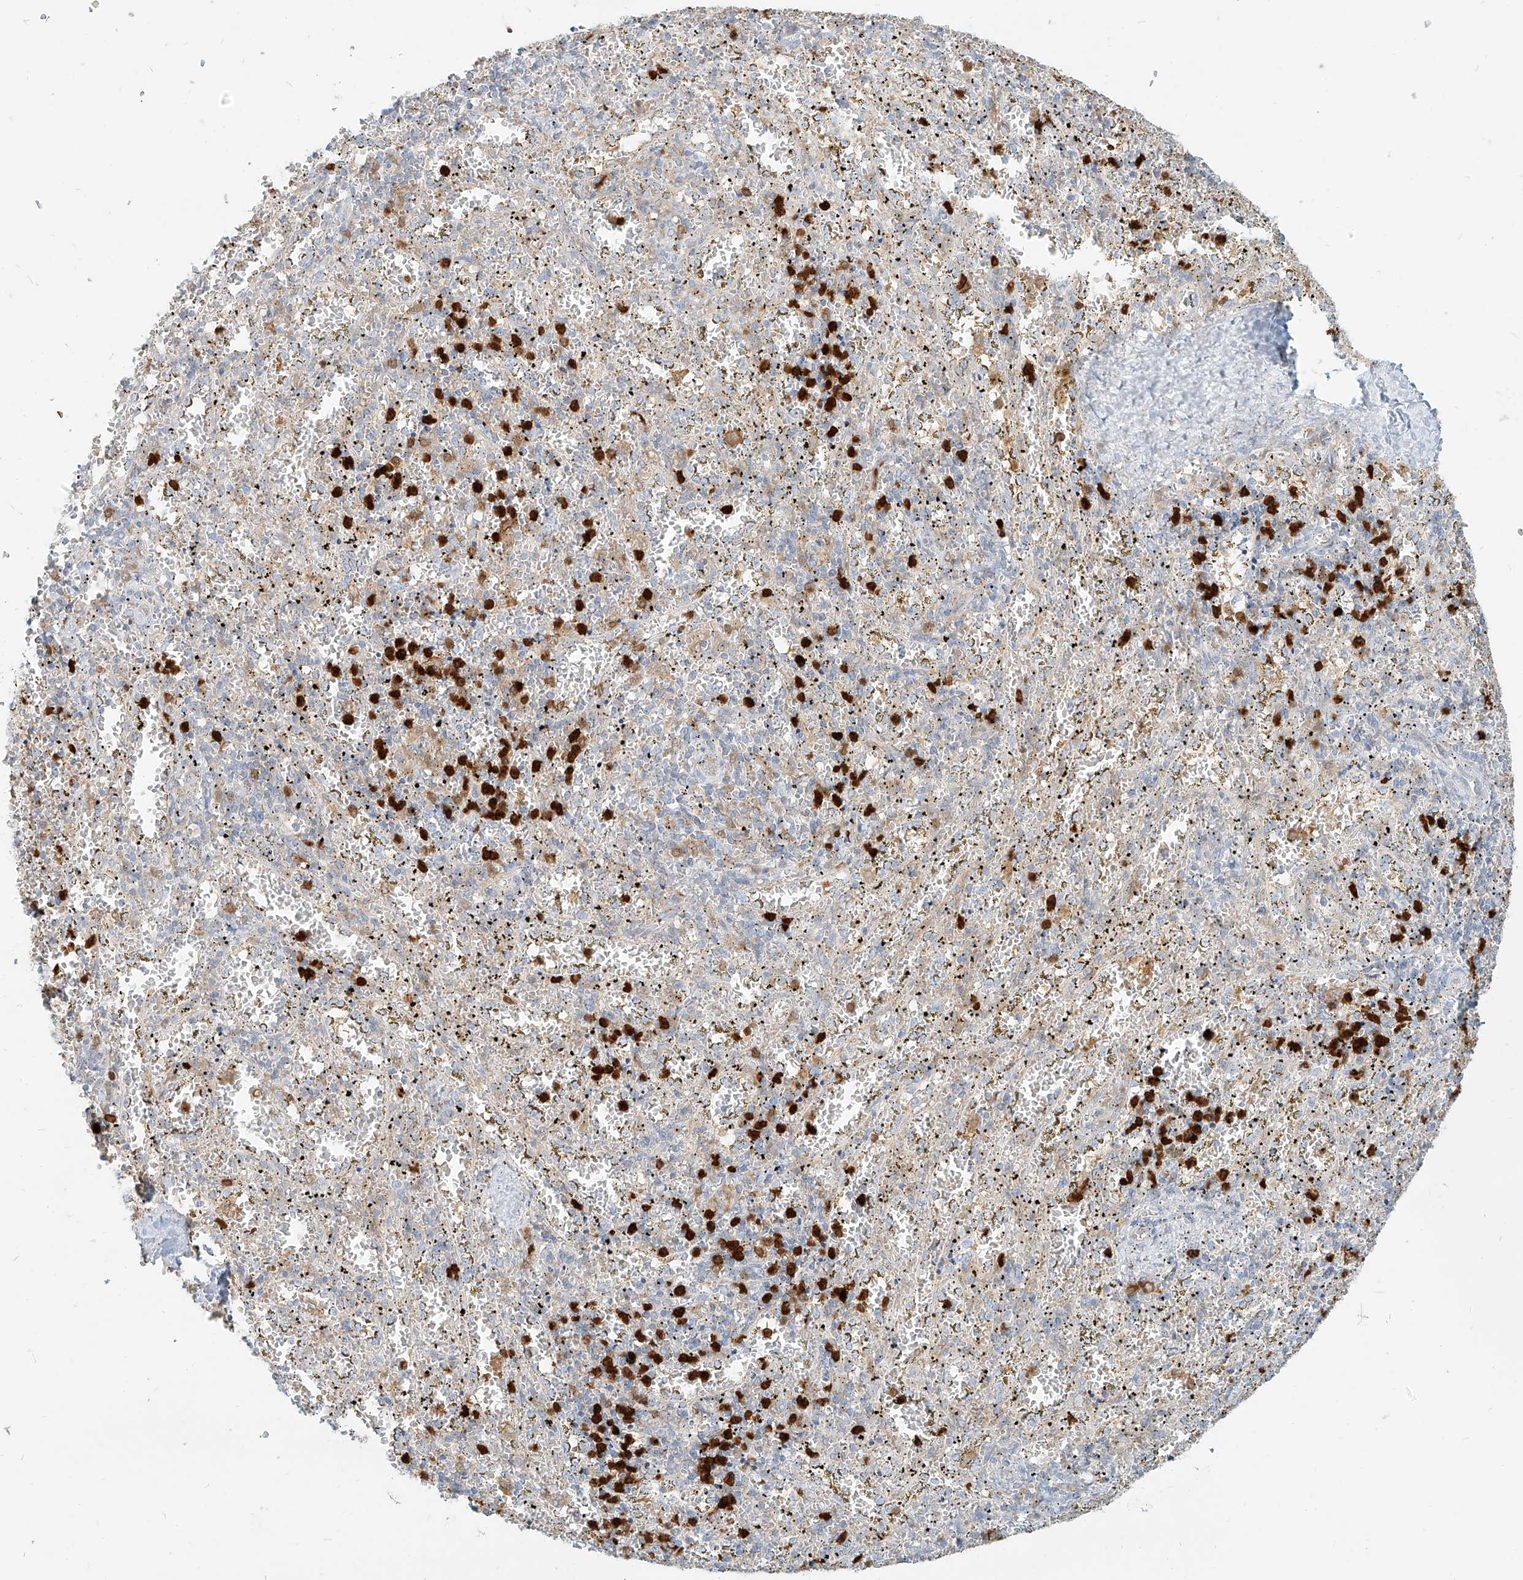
{"staining": {"intensity": "strong", "quantity": "25%-75%", "location": "cytoplasmic/membranous,nuclear"}, "tissue": "spleen", "cell_type": "Cells in red pulp", "image_type": "normal", "snomed": [{"axis": "morphology", "description": "Normal tissue, NOS"}, {"axis": "topography", "description": "Spleen"}], "caption": "The immunohistochemical stain labels strong cytoplasmic/membranous,nuclear staining in cells in red pulp of unremarkable spleen.", "gene": "PGD", "patient": {"sex": "male", "age": 11}}